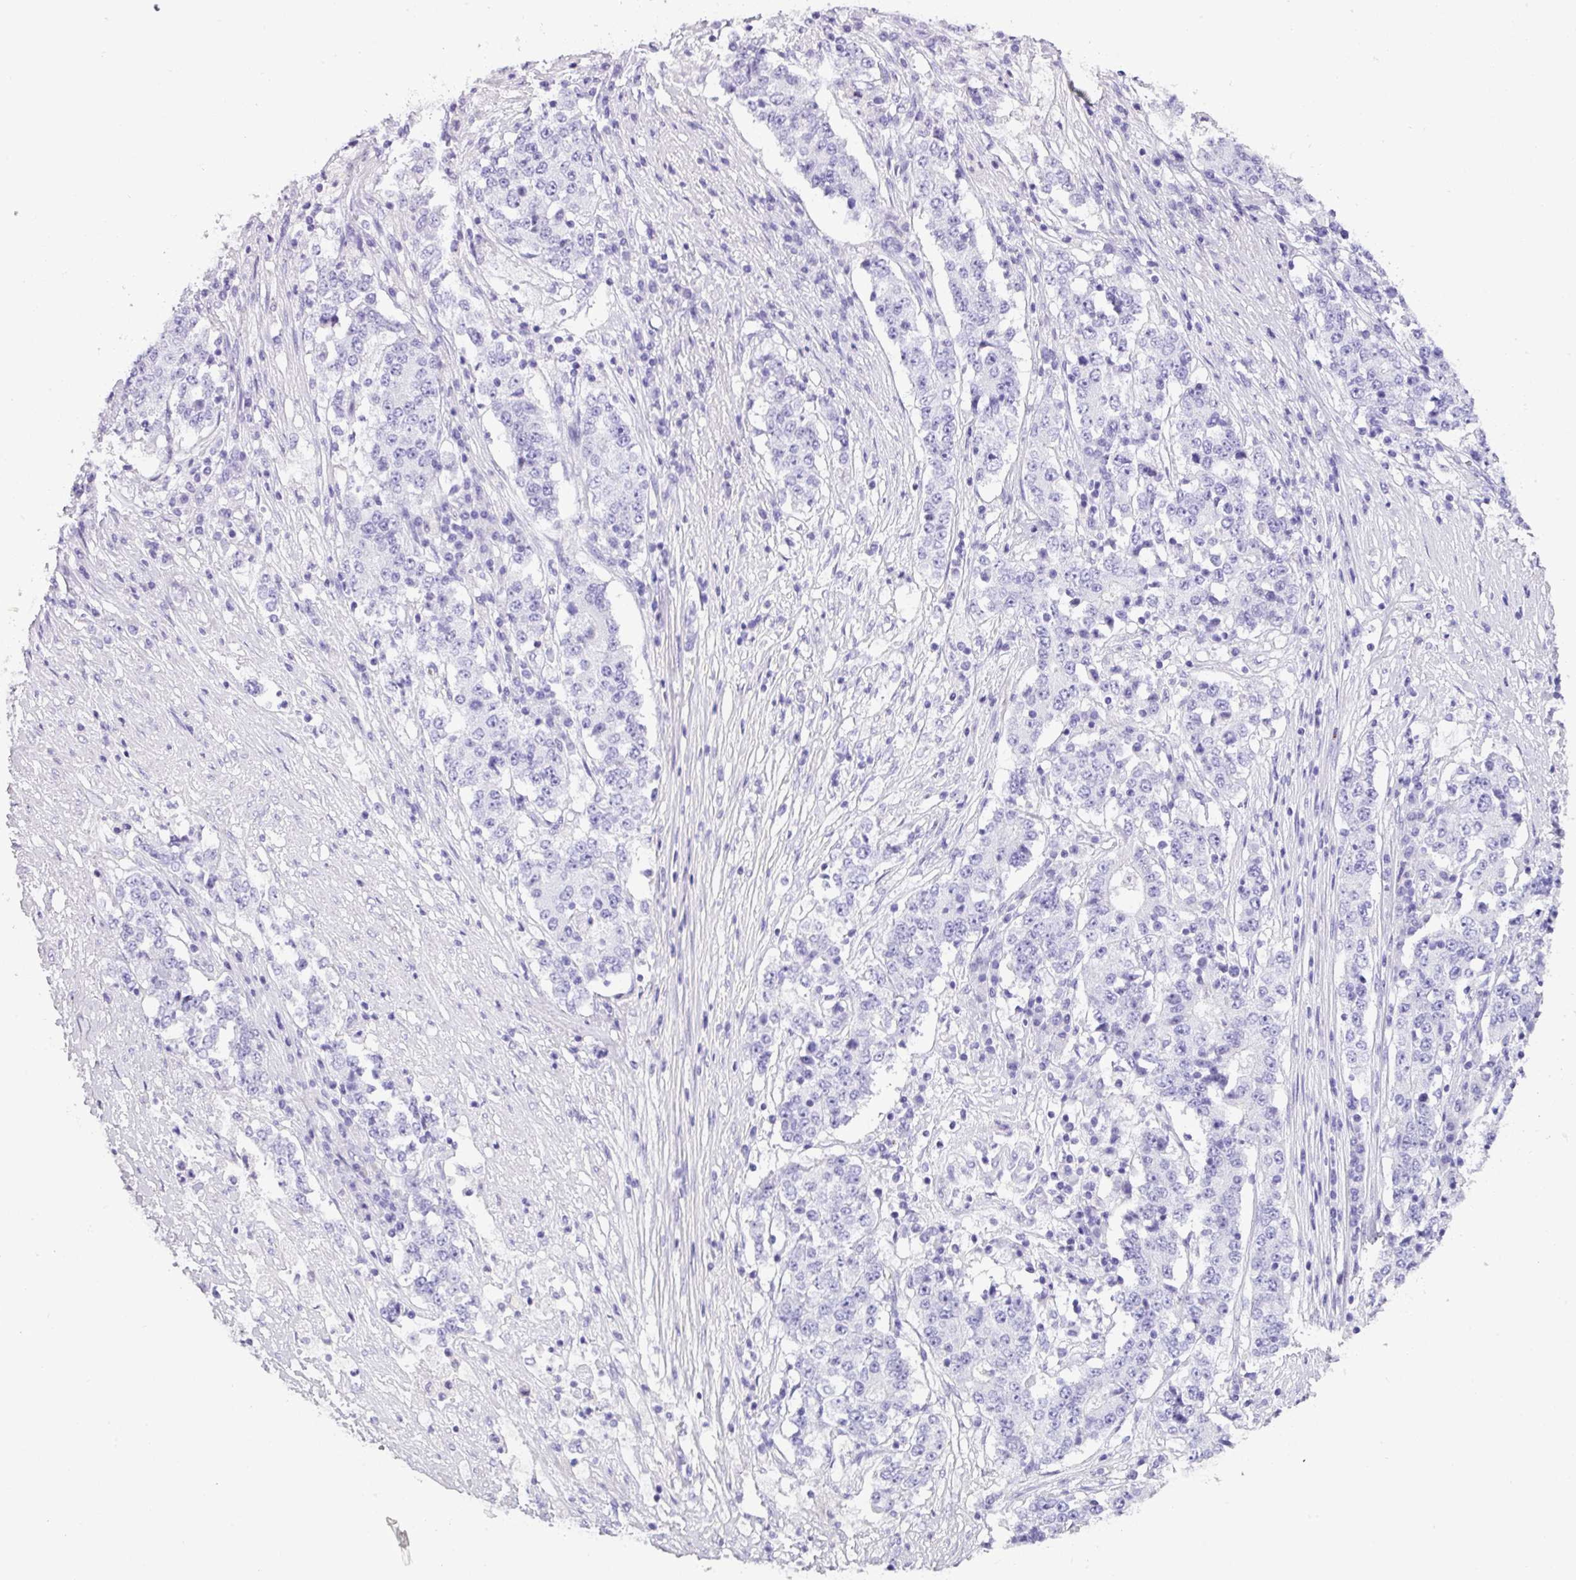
{"staining": {"intensity": "negative", "quantity": "none", "location": "none"}, "tissue": "stomach cancer", "cell_type": "Tumor cells", "image_type": "cancer", "snomed": [{"axis": "morphology", "description": "Adenocarcinoma, NOS"}, {"axis": "topography", "description": "Stomach"}], "caption": "IHC histopathology image of human stomach cancer (adenocarcinoma) stained for a protein (brown), which exhibits no expression in tumor cells.", "gene": "NAPSA", "patient": {"sex": "male", "age": 59}}